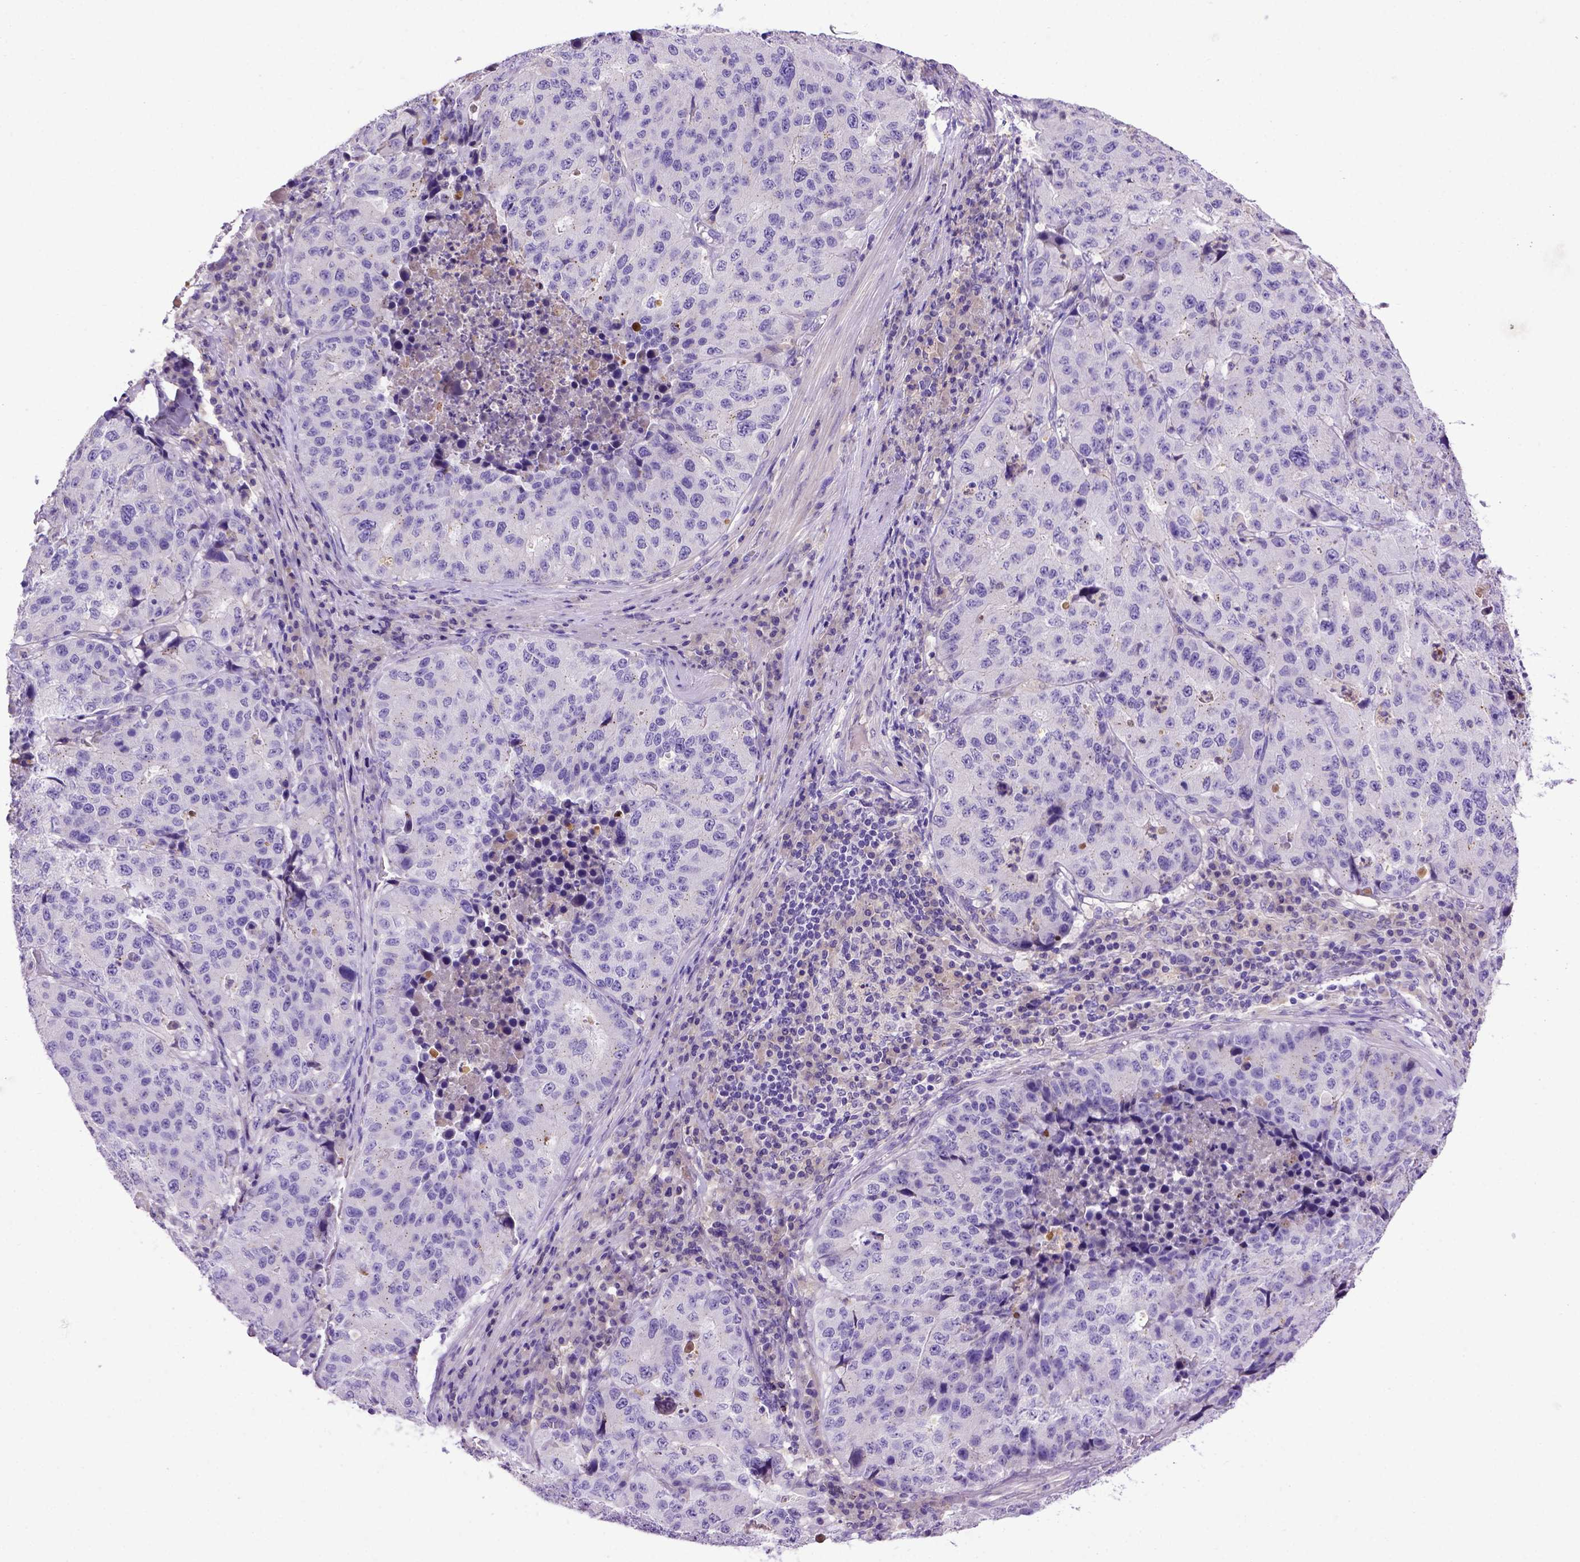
{"staining": {"intensity": "negative", "quantity": "none", "location": "none"}, "tissue": "stomach cancer", "cell_type": "Tumor cells", "image_type": "cancer", "snomed": [{"axis": "morphology", "description": "Adenocarcinoma, NOS"}, {"axis": "topography", "description": "Stomach"}], "caption": "The image demonstrates no significant expression in tumor cells of stomach cancer (adenocarcinoma).", "gene": "ADAM12", "patient": {"sex": "male", "age": 71}}